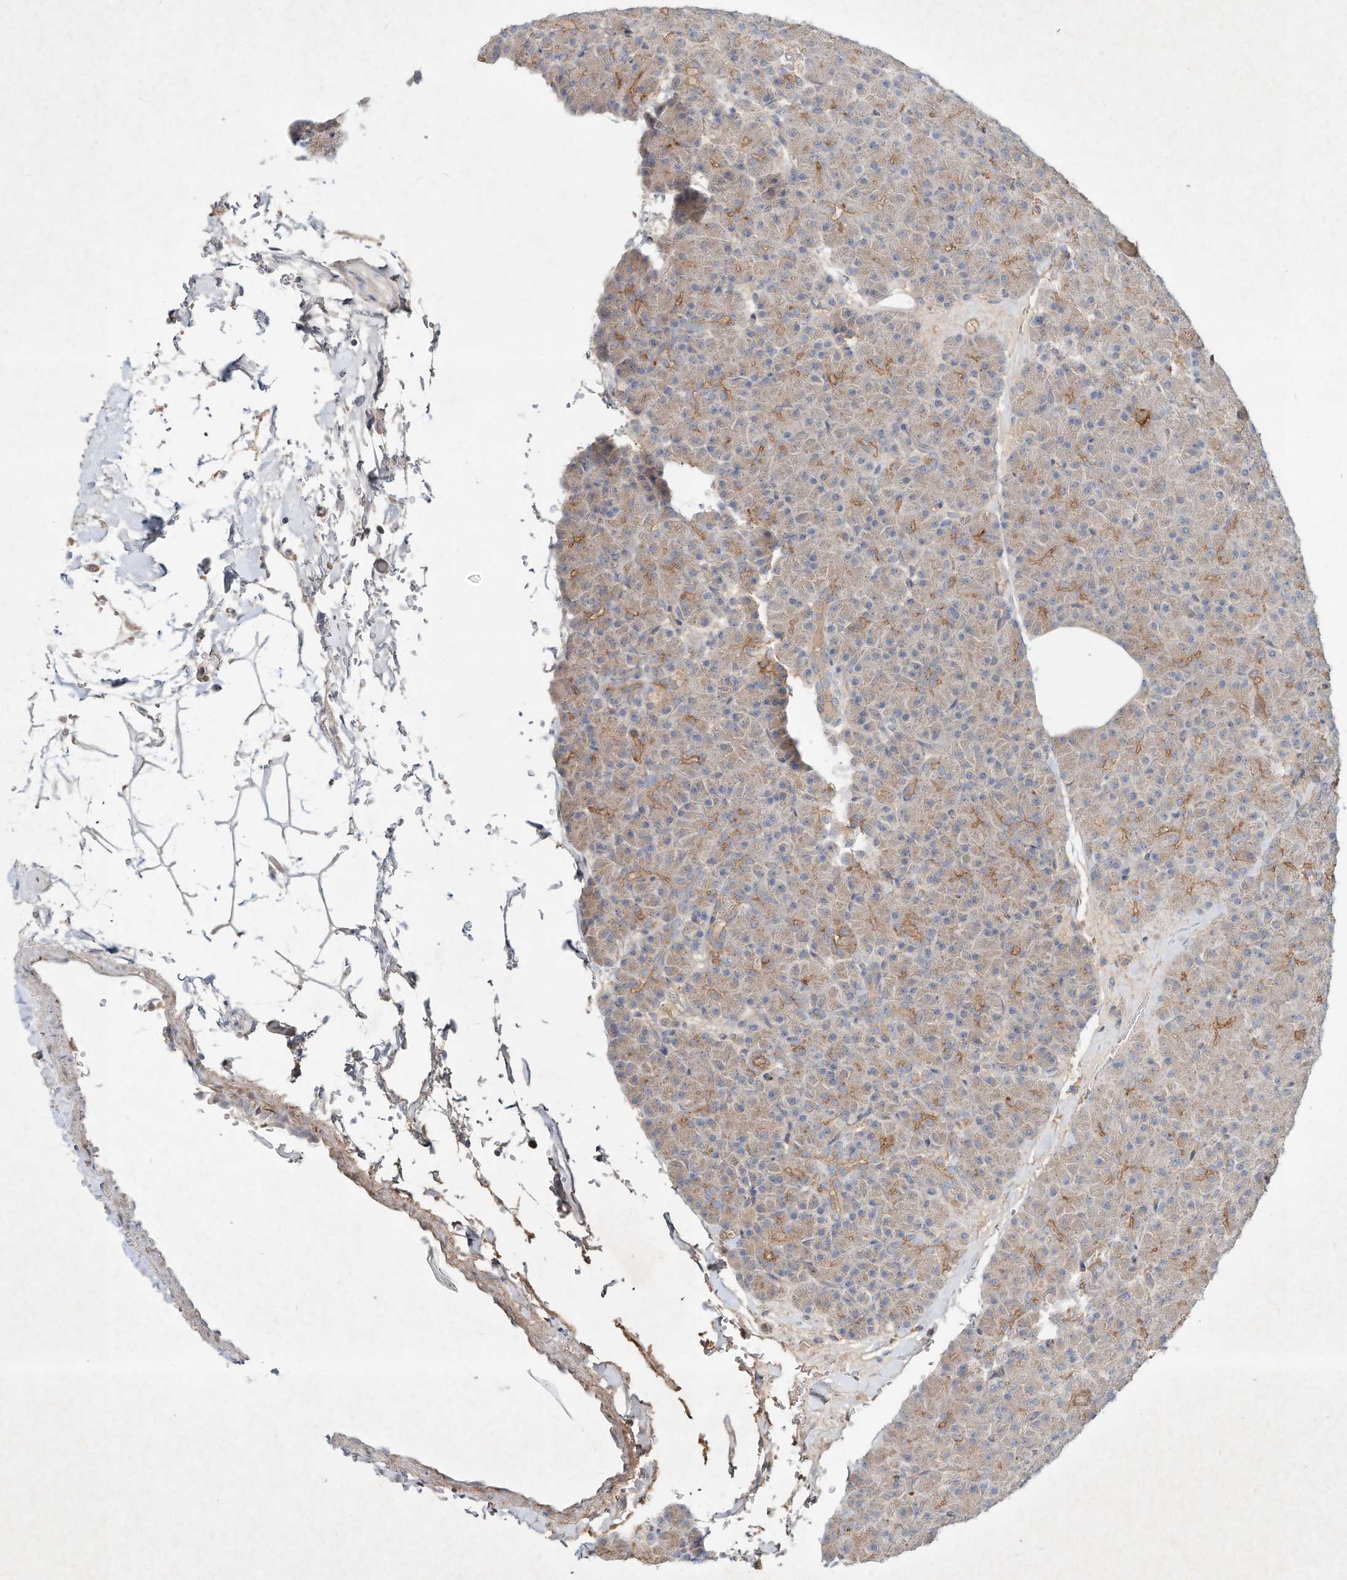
{"staining": {"intensity": "moderate", "quantity": "25%-75%", "location": "cytoplasmic/membranous"}, "tissue": "pancreas", "cell_type": "Exocrine glandular cells", "image_type": "normal", "snomed": [{"axis": "morphology", "description": "Normal tissue, NOS"}, {"axis": "topography", "description": "Pancreas"}], "caption": "DAB (3,3'-diaminobenzidine) immunohistochemical staining of benign pancreas displays moderate cytoplasmic/membranous protein staining in about 25%-75% of exocrine glandular cells. The protein is stained brown, and the nuclei are stained in blue (DAB IHC with brightfield microscopy, high magnification).", "gene": "HTR5A", "patient": {"sex": "female", "age": 43}}